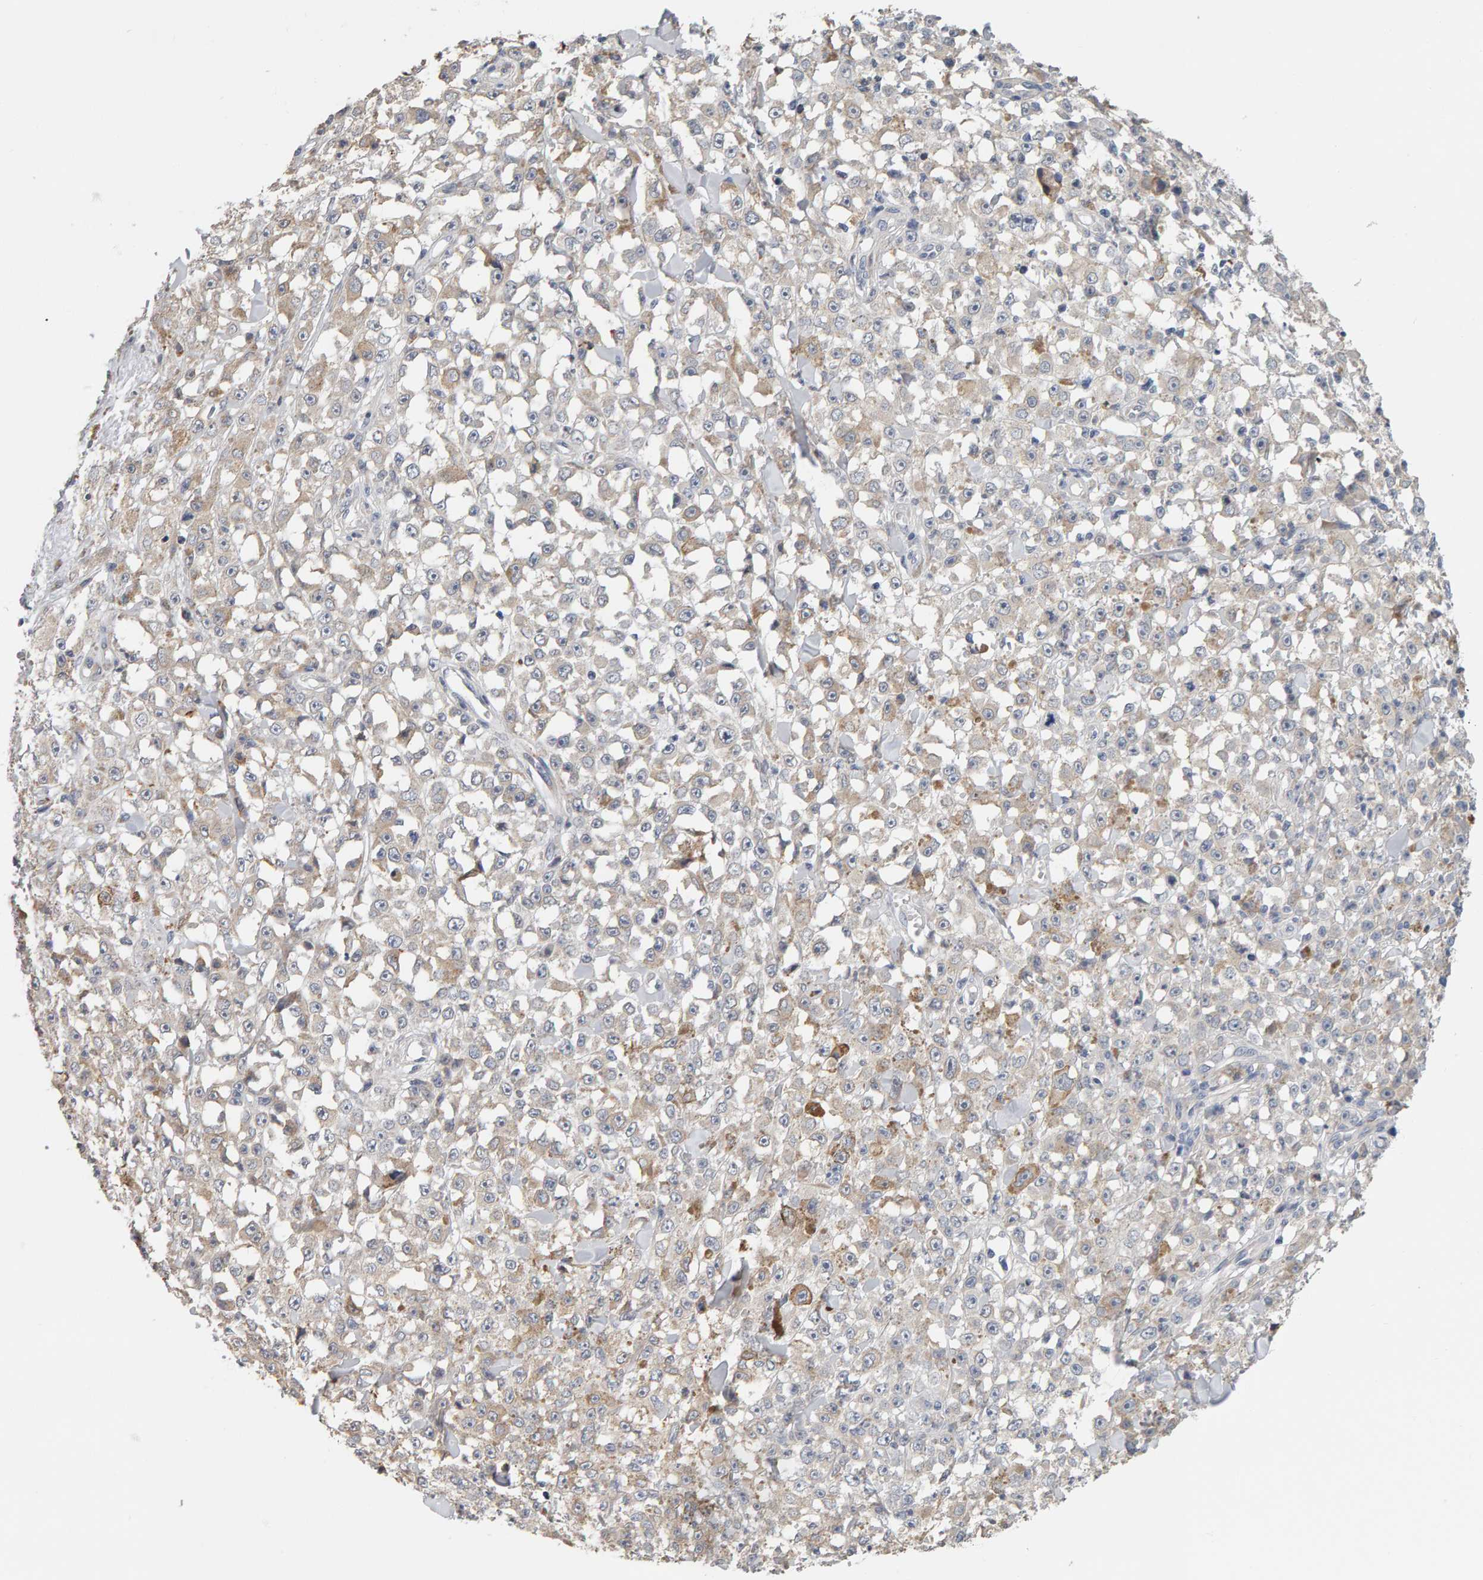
{"staining": {"intensity": "weak", "quantity": "<25%", "location": "cytoplasmic/membranous"}, "tissue": "melanoma", "cell_type": "Tumor cells", "image_type": "cancer", "snomed": [{"axis": "morphology", "description": "Malignant melanoma, NOS"}, {"axis": "topography", "description": "Skin"}], "caption": "A photomicrograph of human malignant melanoma is negative for staining in tumor cells. Brightfield microscopy of immunohistochemistry (IHC) stained with DAB (3,3'-diaminobenzidine) (brown) and hematoxylin (blue), captured at high magnification.", "gene": "ADHFE1", "patient": {"sex": "female", "age": 82}}